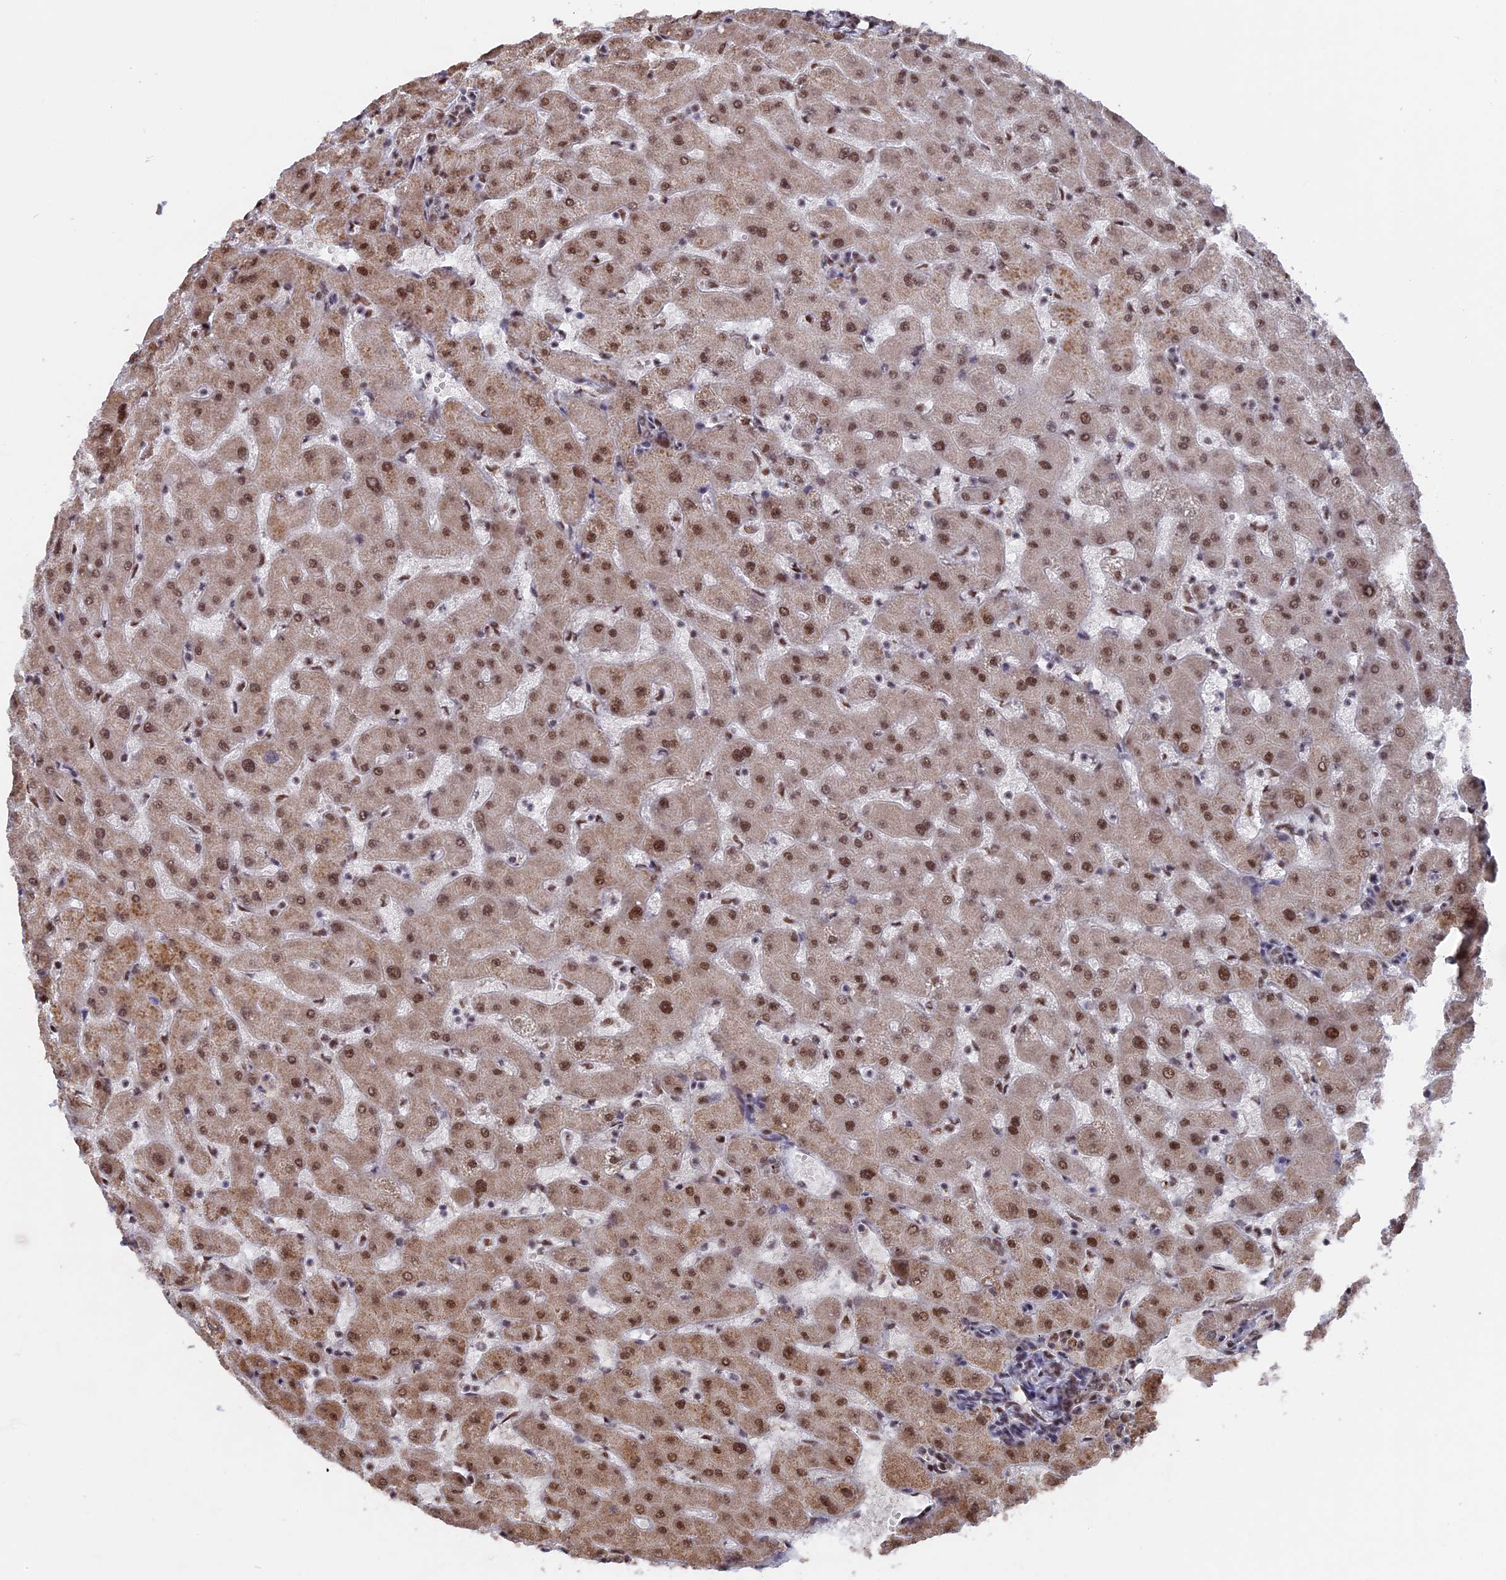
{"staining": {"intensity": "moderate", "quantity": ">75%", "location": "nuclear"}, "tissue": "liver", "cell_type": "Cholangiocytes", "image_type": "normal", "snomed": [{"axis": "morphology", "description": "Normal tissue, NOS"}, {"axis": "topography", "description": "Liver"}], "caption": "This photomicrograph demonstrates immunohistochemistry staining of unremarkable human liver, with medium moderate nuclear staining in approximately >75% of cholangiocytes.", "gene": "SF3A2", "patient": {"sex": "female", "age": 63}}